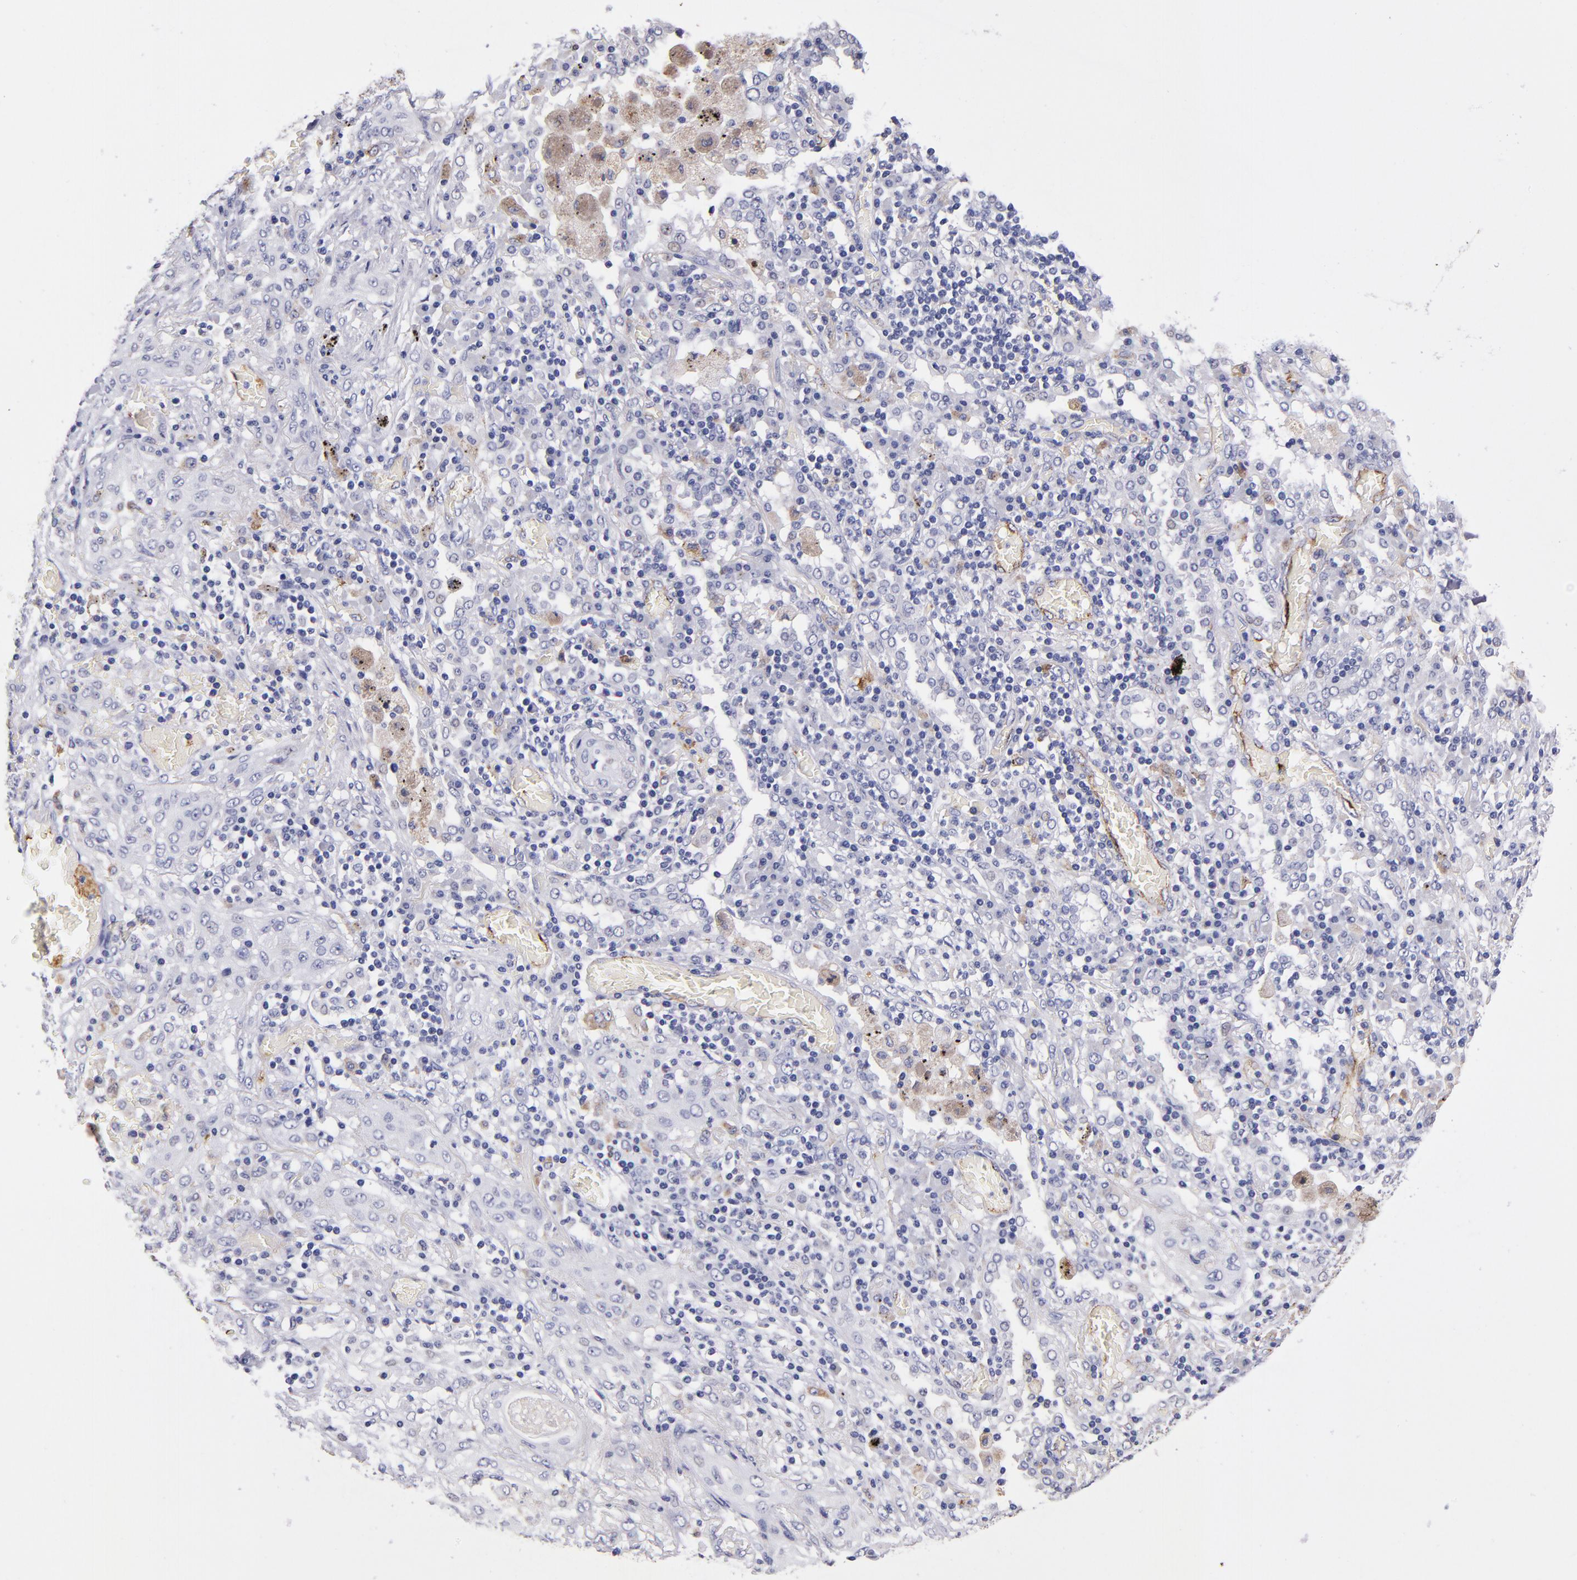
{"staining": {"intensity": "negative", "quantity": "none", "location": "none"}, "tissue": "lung cancer", "cell_type": "Tumor cells", "image_type": "cancer", "snomed": [{"axis": "morphology", "description": "Squamous cell carcinoma, NOS"}, {"axis": "topography", "description": "Lung"}], "caption": "Human lung cancer stained for a protein using immunohistochemistry displays no positivity in tumor cells.", "gene": "SELP", "patient": {"sex": "female", "age": 47}}